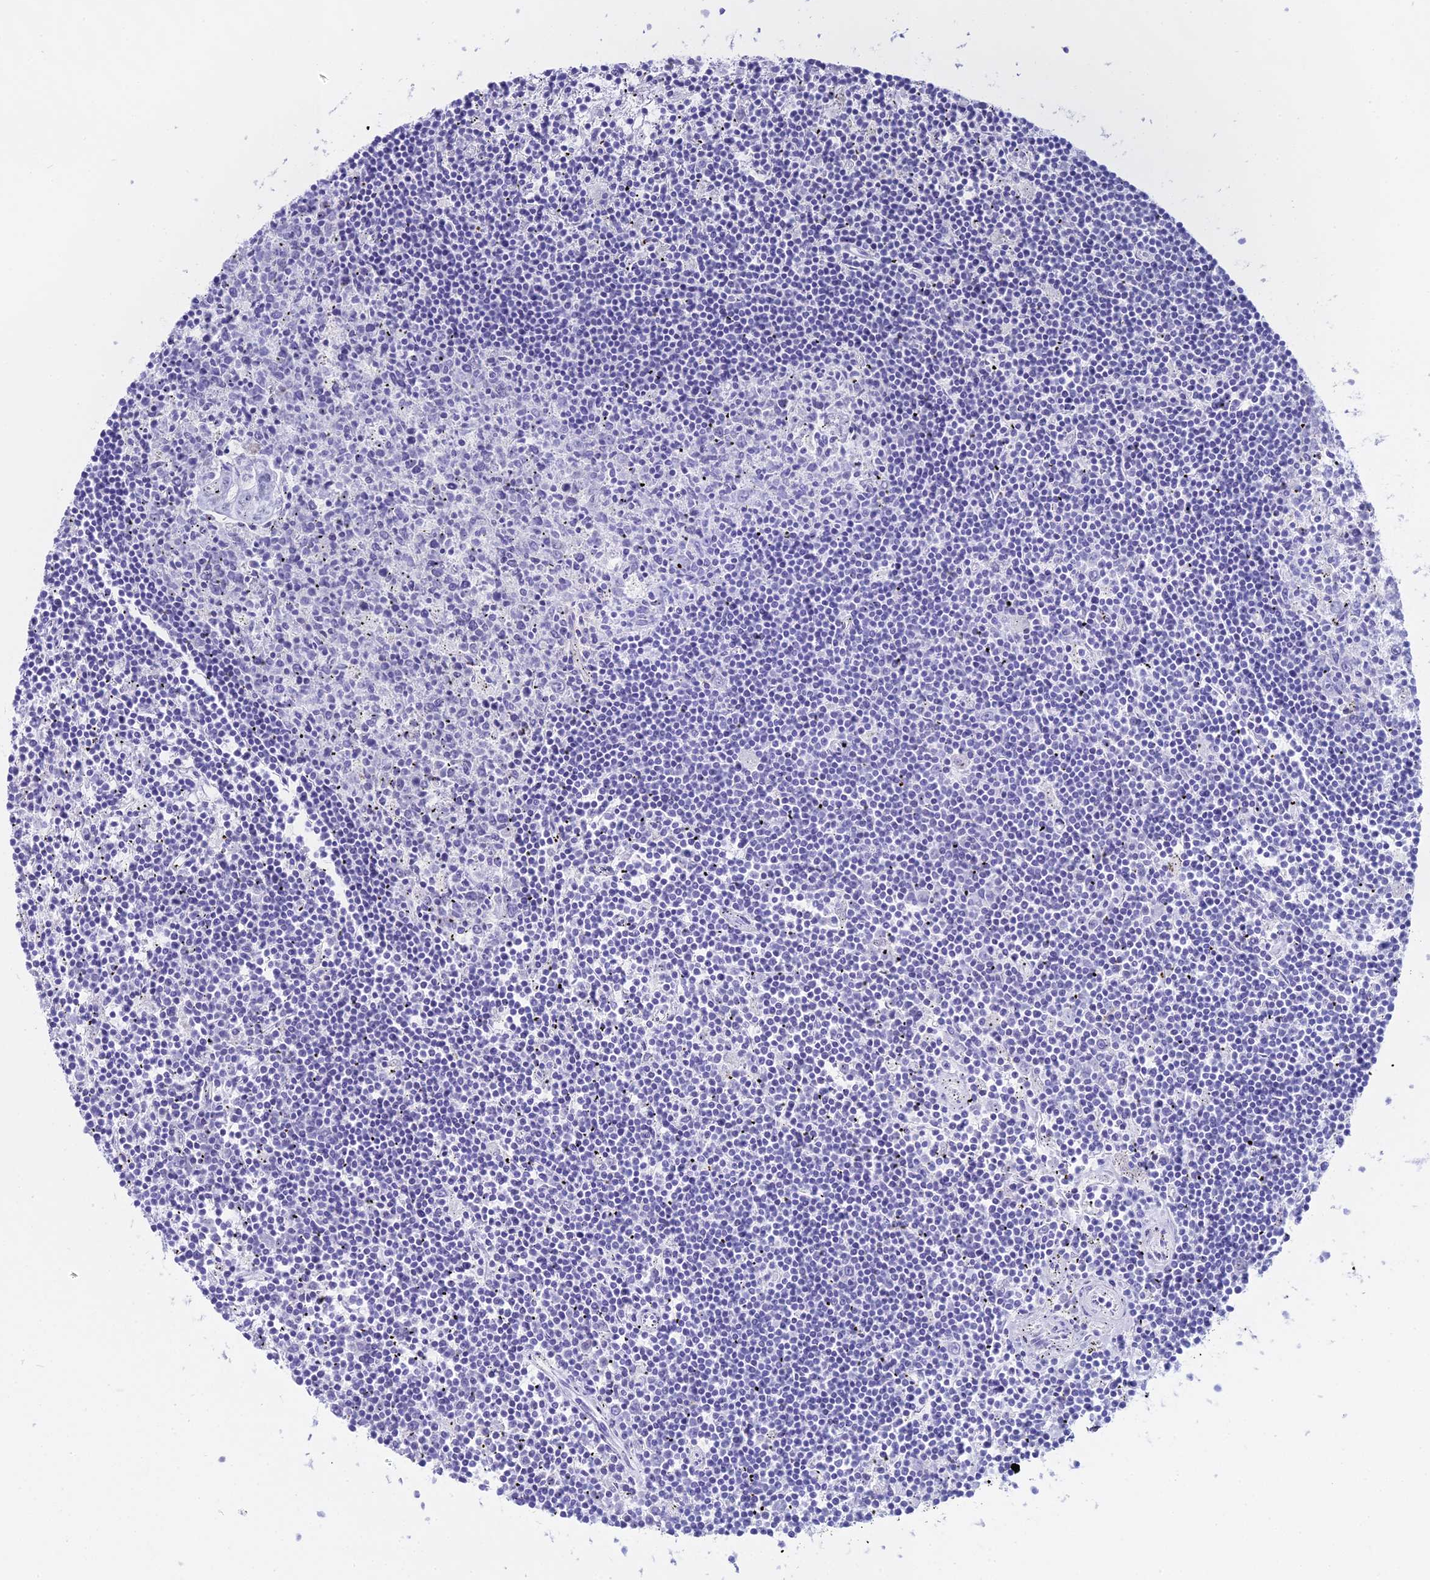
{"staining": {"intensity": "negative", "quantity": "none", "location": "none"}, "tissue": "lymphoma", "cell_type": "Tumor cells", "image_type": "cancer", "snomed": [{"axis": "morphology", "description": "Malignant lymphoma, non-Hodgkin's type, Low grade"}, {"axis": "topography", "description": "Spleen"}], "caption": "Photomicrograph shows no protein expression in tumor cells of malignant lymphoma, non-Hodgkin's type (low-grade) tissue.", "gene": "CGB2", "patient": {"sex": "male", "age": 76}}